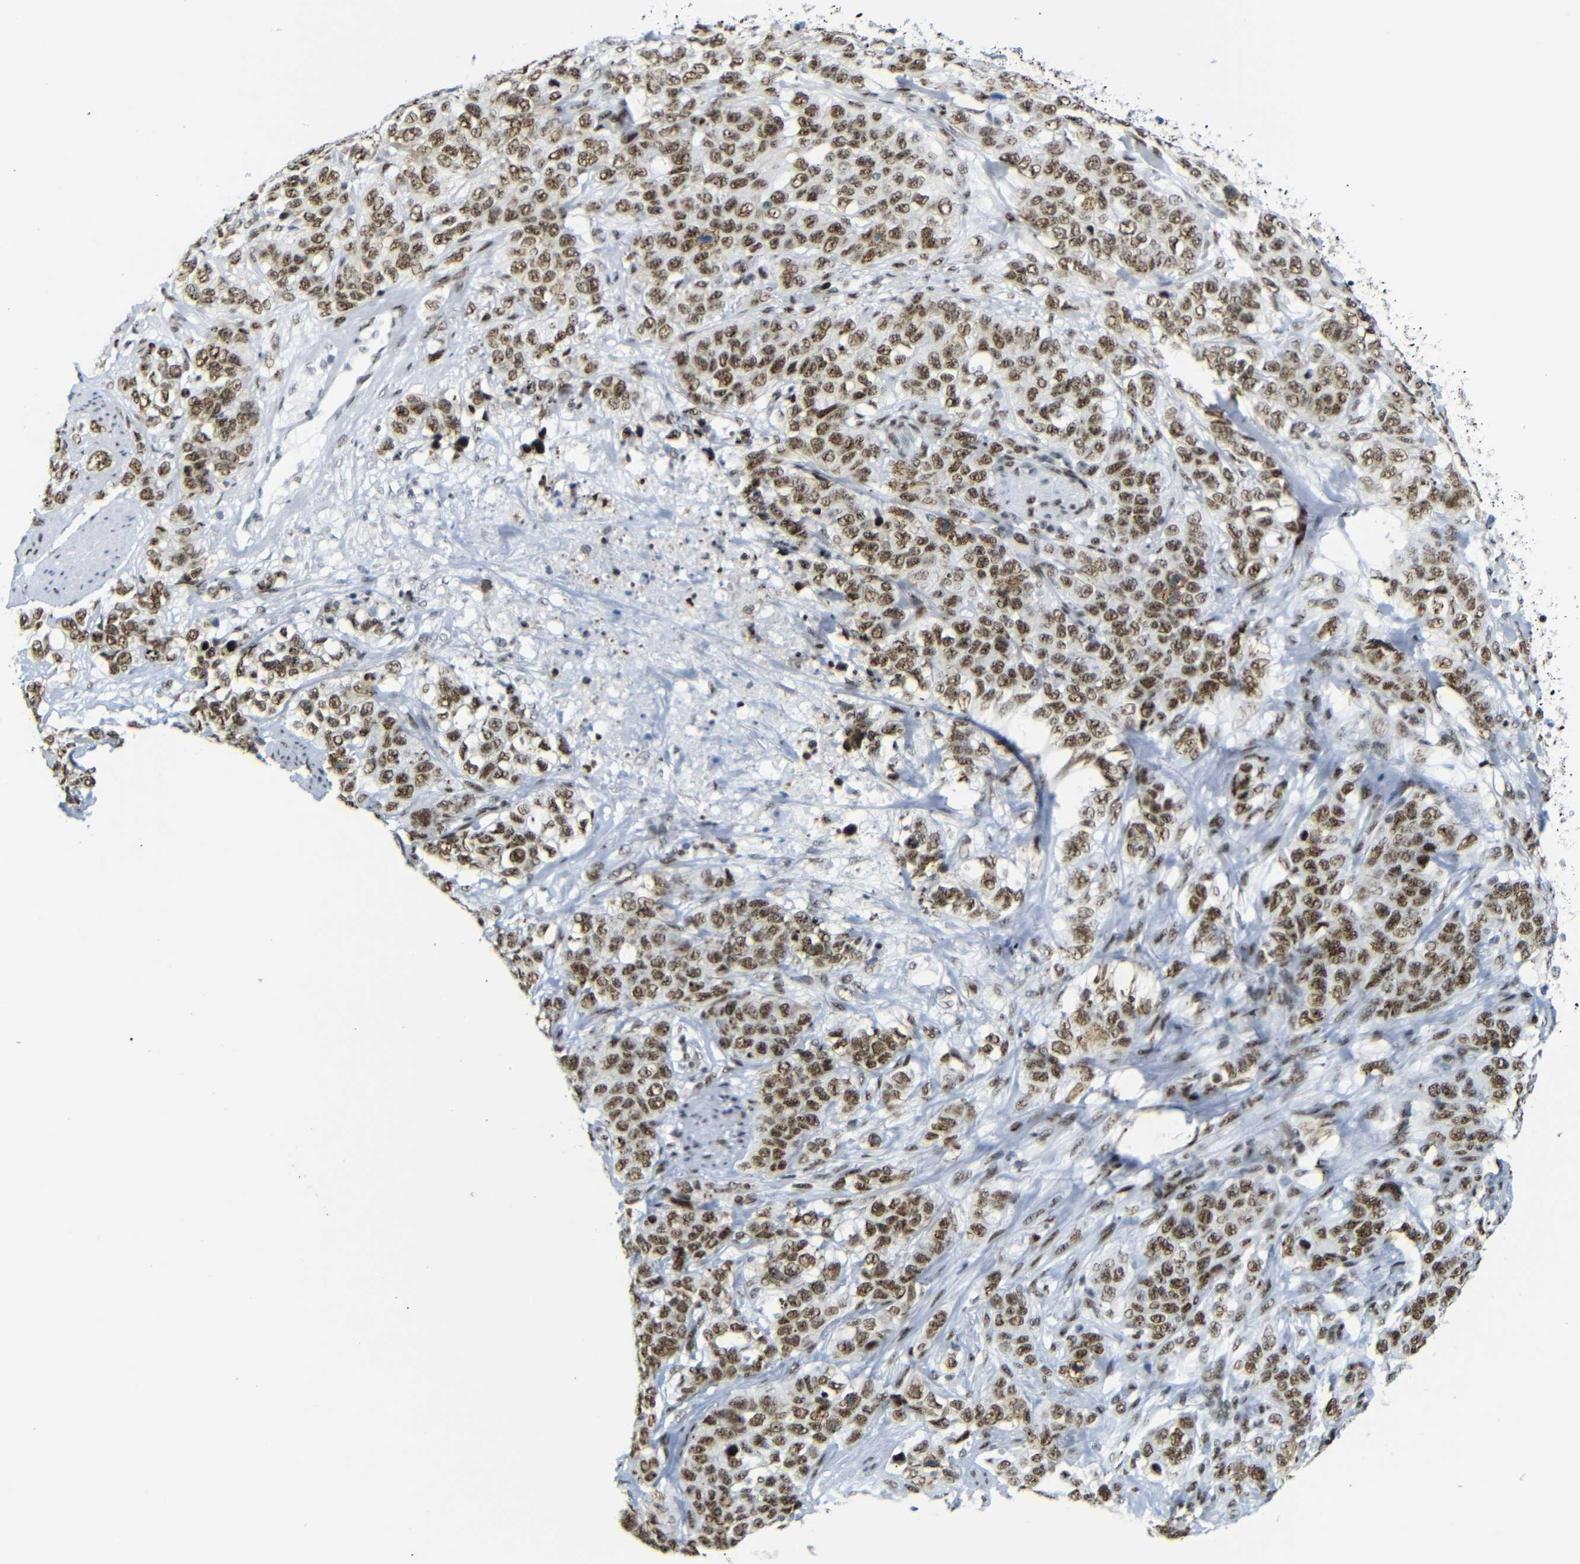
{"staining": {"intensity": "strong", "quantity": ">75%", "location": "nuclear"}, "tissue": "stomach cancer", "cell_type": "Tumor cells", "image_type": "cancer", "snomed": [{"axis": "morphology", "description": "Adenocarcinoma, NOS"}, {"axis": "topography", "description": "Stomach"}], "caption": "High-power microscopy captured an IHC image of stomach cancer, revealing strong nuclear positivity in approximately >75% of tumor cells.", "gene": "TRA2B", "patient": {"sex": "male", "age": 48}}